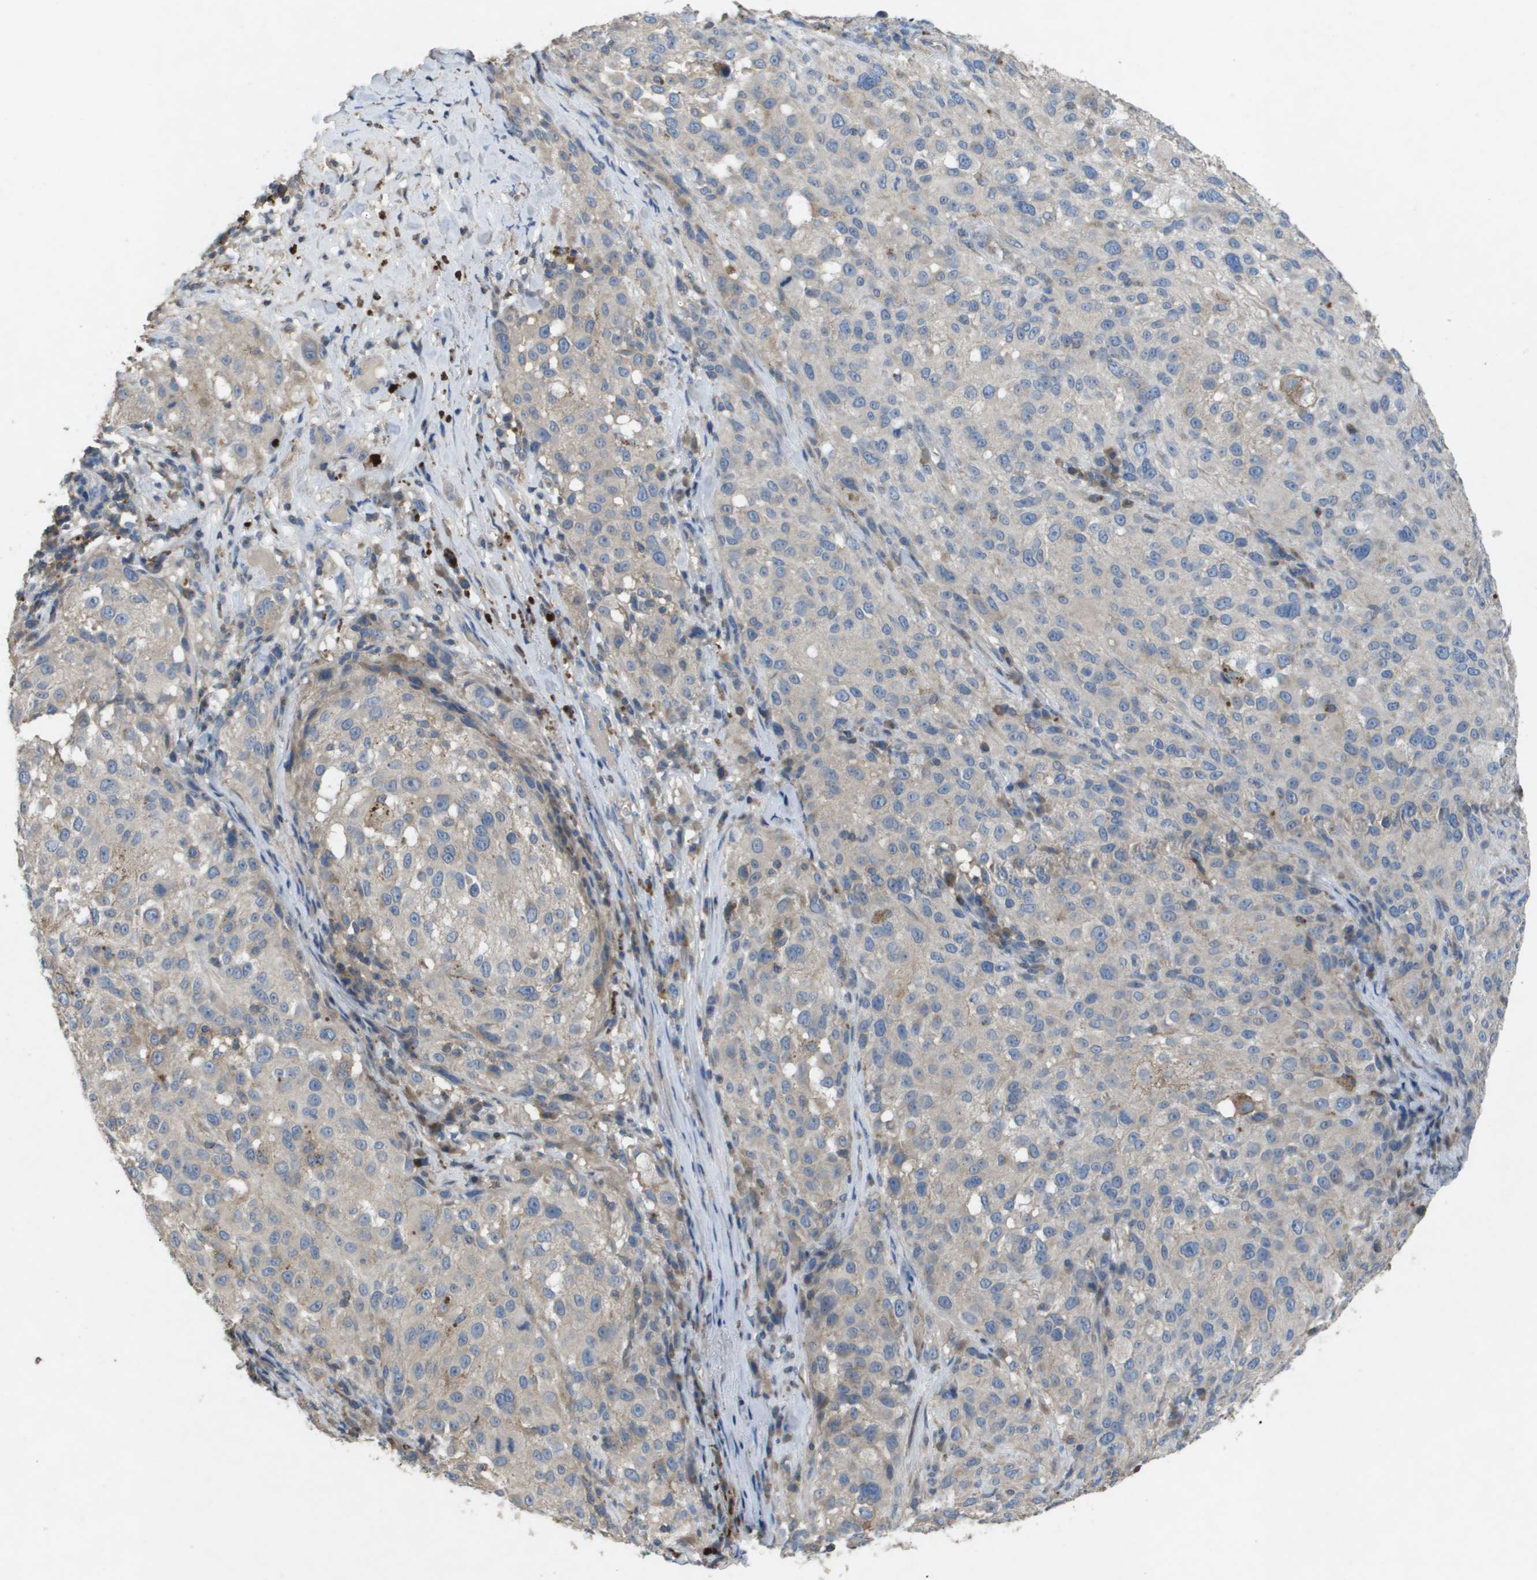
{"staining": {"intensity": "negative", "quantity": "none", "location": "none"}, "tissue": "melanoma", "cell_type": "Tumor cells", "image_type": "cancer", "snomed": [{"axis": "morphology", "description": "Necrosis, NOS"}, {"axis": "morphology", "description": "Malignant melanoma, NOS"}, {"axis": "topography", "description": "Skin"}], "caption": "High magnification brightfield microscopy of melanoma stained with DAB (3,3'-diaminobenzidine) (brown) and counterstained with hematoxylin (blue): tumor cells show no significant positivity. (Brightfield microscopy of DAB IHC at high magnification).", "gene": "CLCA4", "patient": {"sex": "female", "age": 87}}